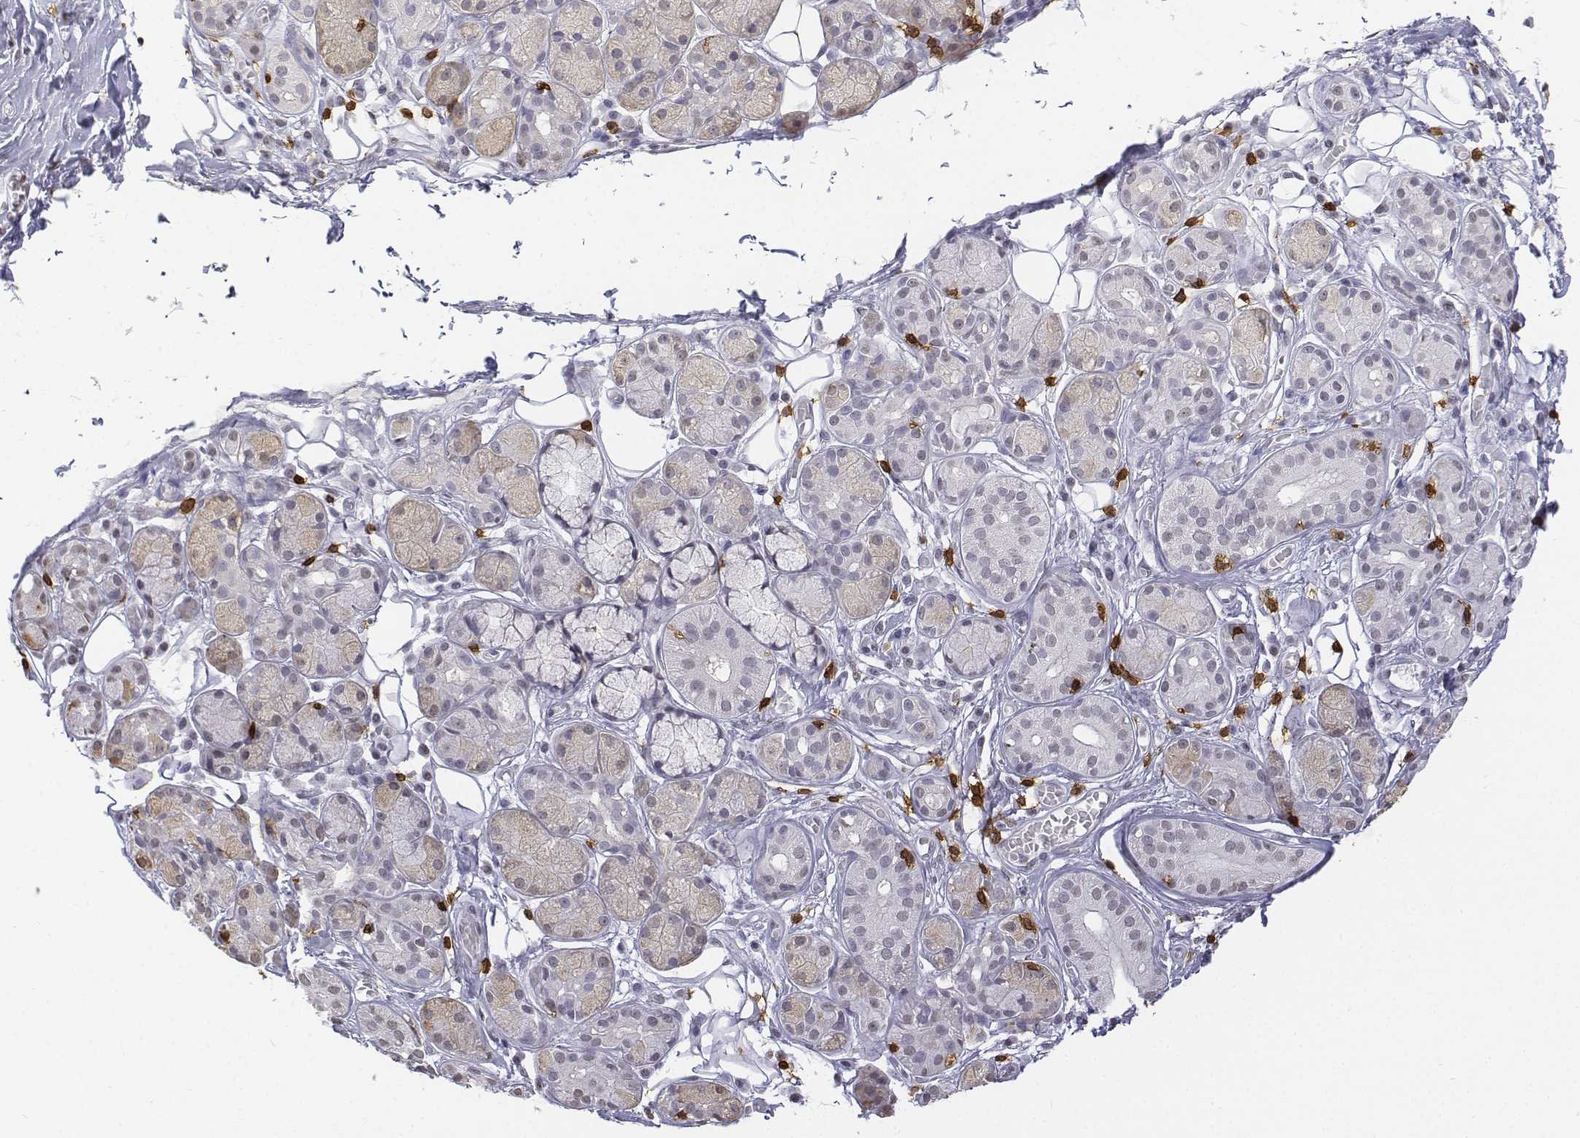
{"staining": {"intensity": "negative", "quantity": "none", "location": "none"}, "tissue": "salivary gland", "cell_type": "Glandular cells", "image_type": "normal", "snomed": [{"axis": "morphology", "description": "Normal tissue, NOS"}, {"axis": "topography", "description": "Salivary gland"}, {"axis": "topography", "description": "Peripheral nerve tissue"}], "caption": "This is an immunohistochemistry (IHC) histopathology image of benign salivary gland. There is no positivity in glandular cells.", "gene": "CD3E", "patient": {"sex": "male", "age": 71}}